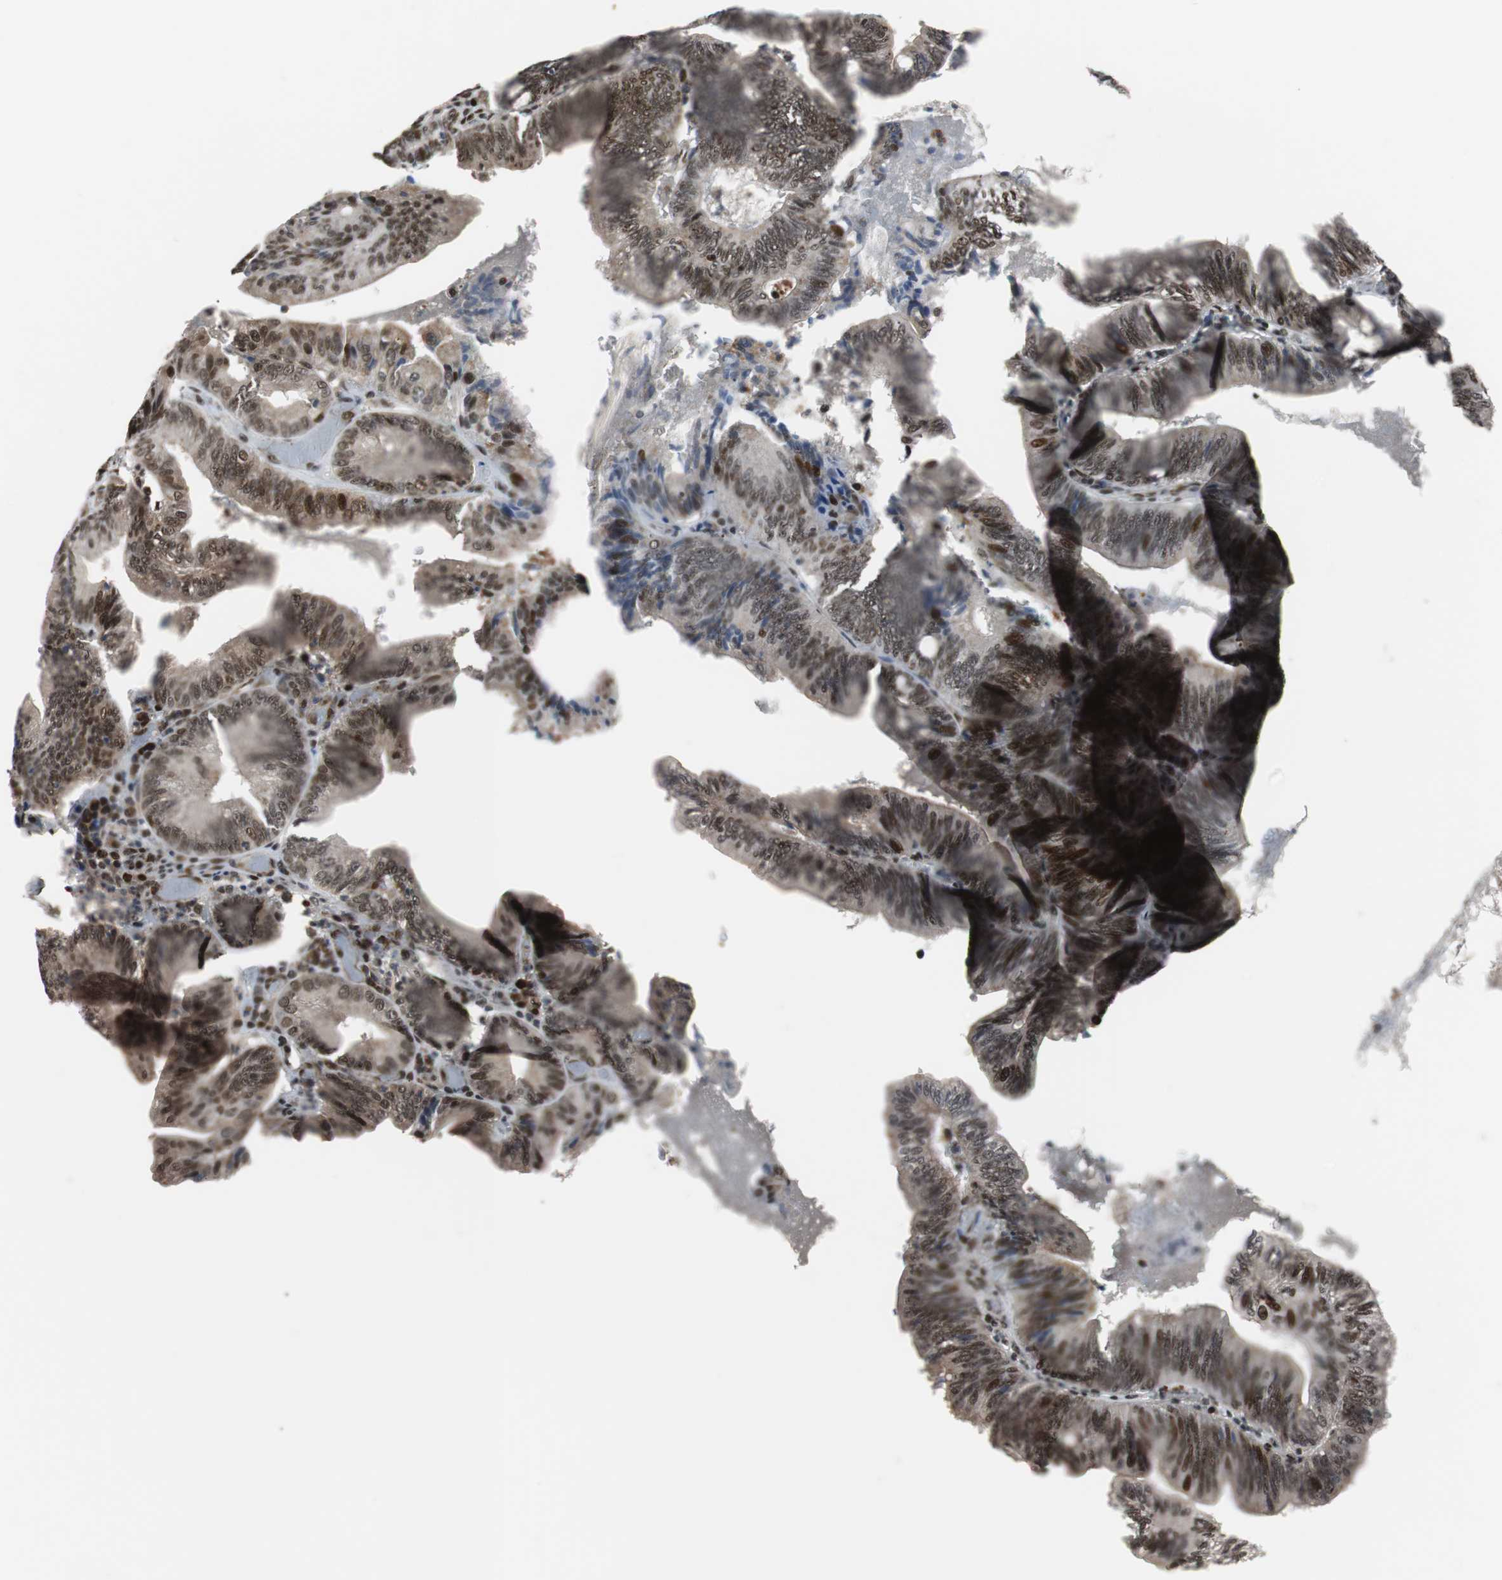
{"staining": {"intensity": "strong", "quantity": ">75%", "location": "nuclear"}, "tissue": "pancreatic cancer", "cell_type": "Tumor cells", "image_type": "cancer", "snomed": [{"axis": "morphology", "description": "Adenocarcinoma, NOS"}, {"axis": "topography", "description": "Pancreas"}], "caption": "Adenocarcinoma (pancreatic) stained for a protein displays strong nuclear positivity in tumor cells.", "gene": "NBL1", "patient": {"sex": "male", "age": 82}}